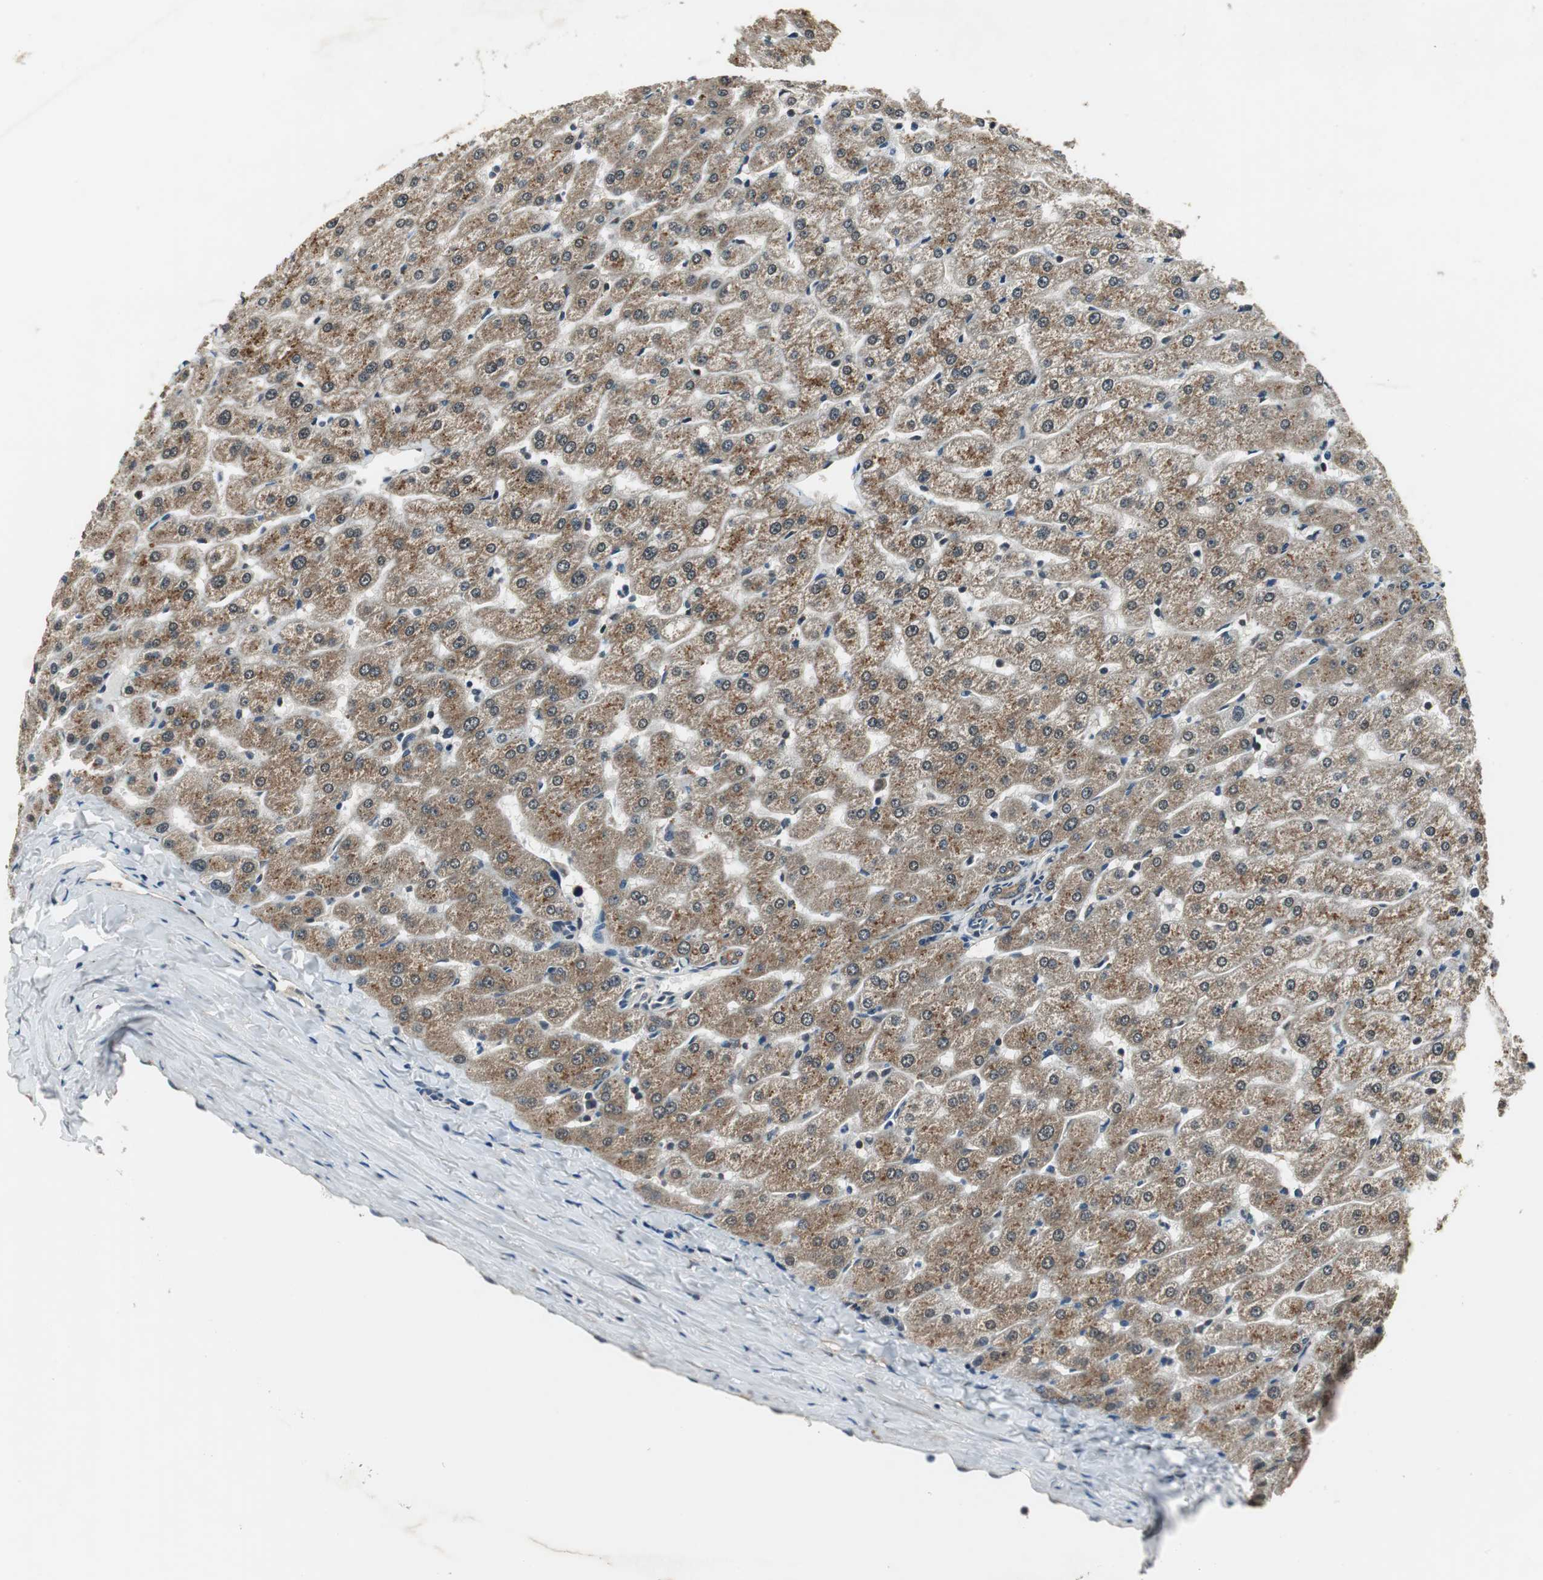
{"staining": {"intensity": "moderate", "quantity": ">75%", "location": "cytoplasmic/membranous"}, "tissue": "liver", "cell_type": "Cholangiocytes", "image_type": "normal", "snomed": [{"axis": "morphology", "description": "Normal tissue, NOS"}, {"axis": "morphology", "description": "Fibrosis, NOS"}, {"axis": "topography", "description": "Liver"}], "caption": "The histopathology image demonstrates immunohistochemical staining of benign liver. There is moderate cytoplasmic/membranous staining is present in about >75% of cholangiocytes. The staining was performed using DAB, with brown indicating positive protein expression. Nuclei are stained blue with hematoxylin.", "gene": "PSMB4", "patient": {"sex": "female", "age": 29}}